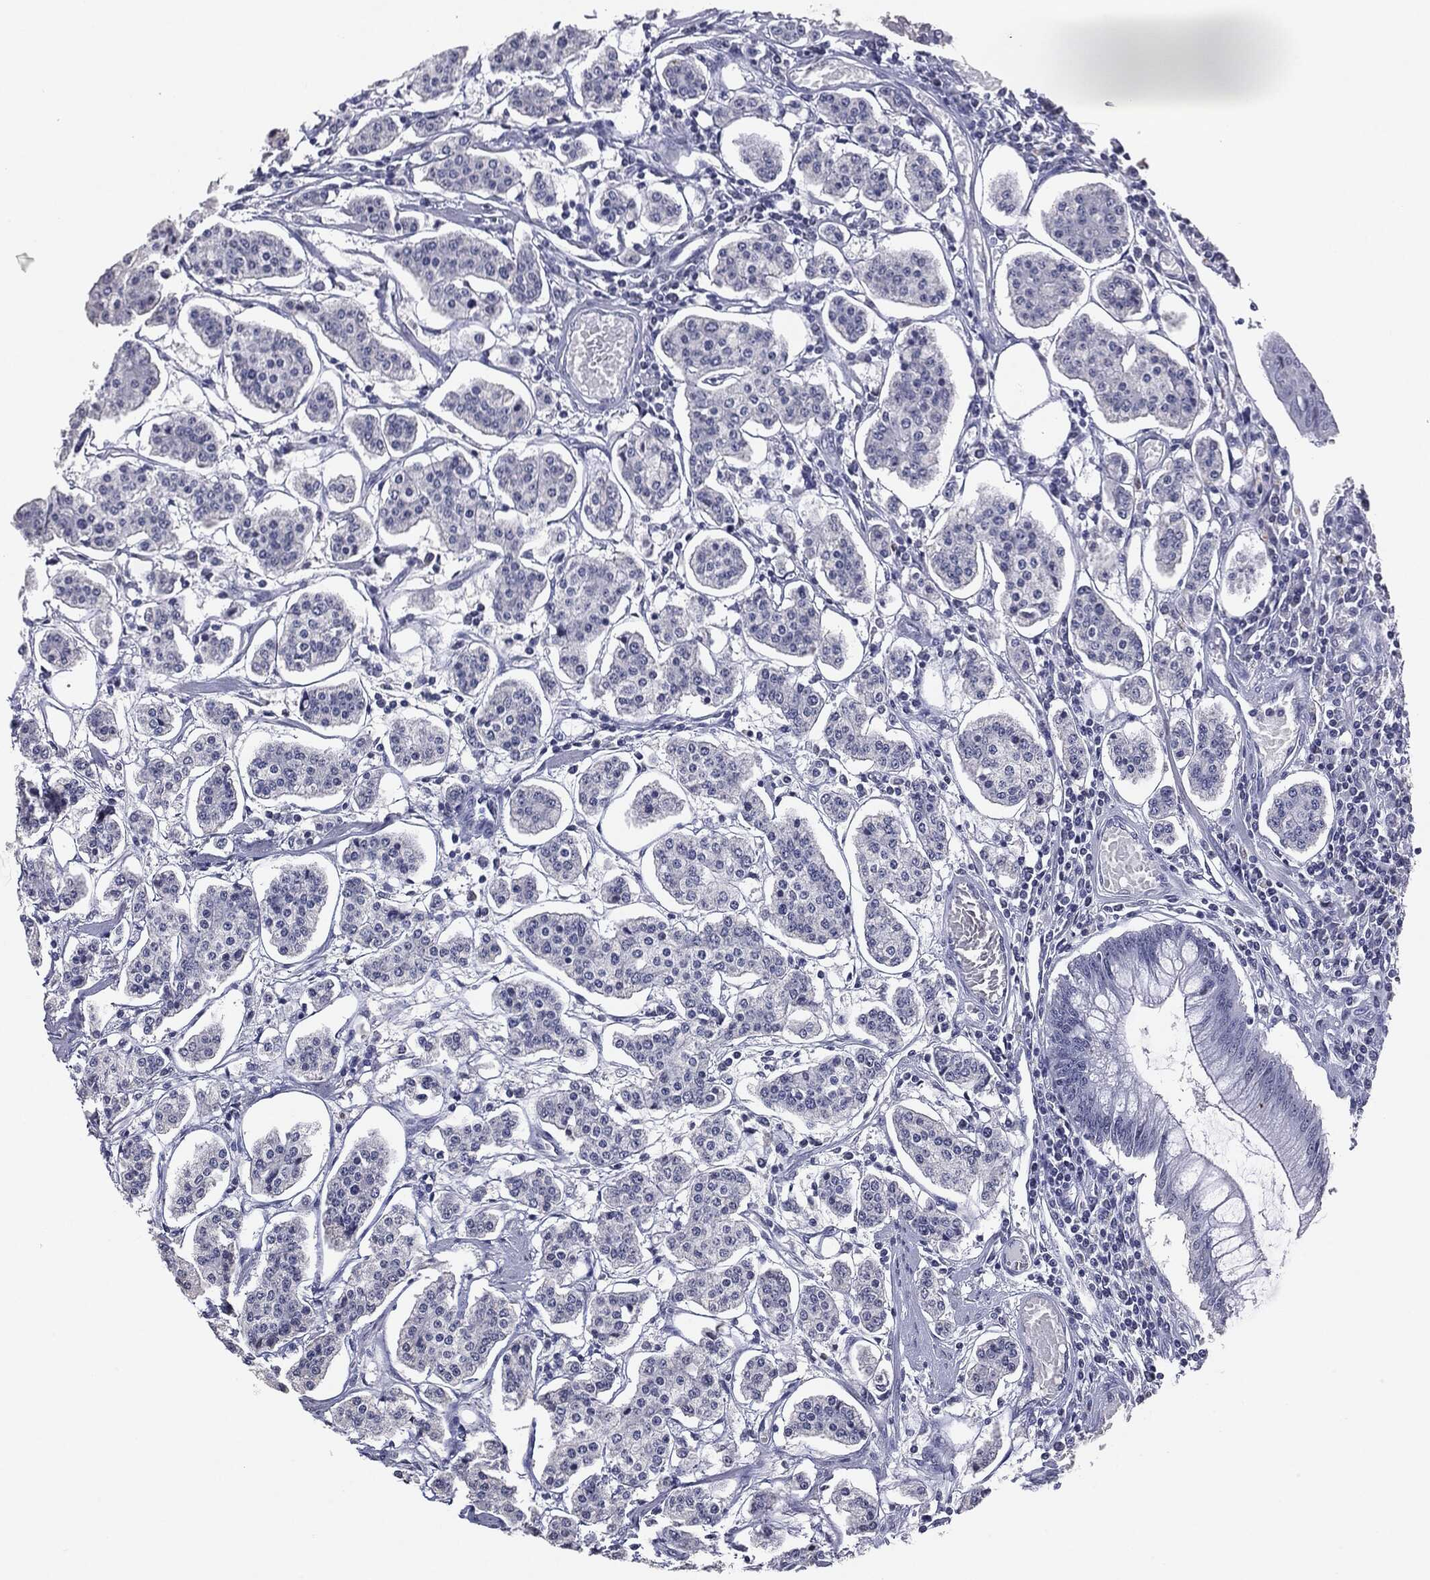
{"staining": {"intensity": "negative", "quantity": "none", "location": "none"}, "tissue": "carcinoid", "cell_type": "Tumor cells", "image_type": "cancer", "snomed": [{"axis": "morphology", "description": "Carcinoid, malignant, NOS"}, {"axis": "topography", "description": "Small intestine"}], "caption": "Immunohistochemistry (IHC) micrograph of human carcinoid (malignant) stained for a protein (brown), which reveals no positivity in tumor cells. (DAB (3,3'-diaminobenzidine) immunohistochemistry visualized using brightfield microscopy, high magnification).", "gene": "SERPINB4", "patient": {"sex": "female", "age": 65}}